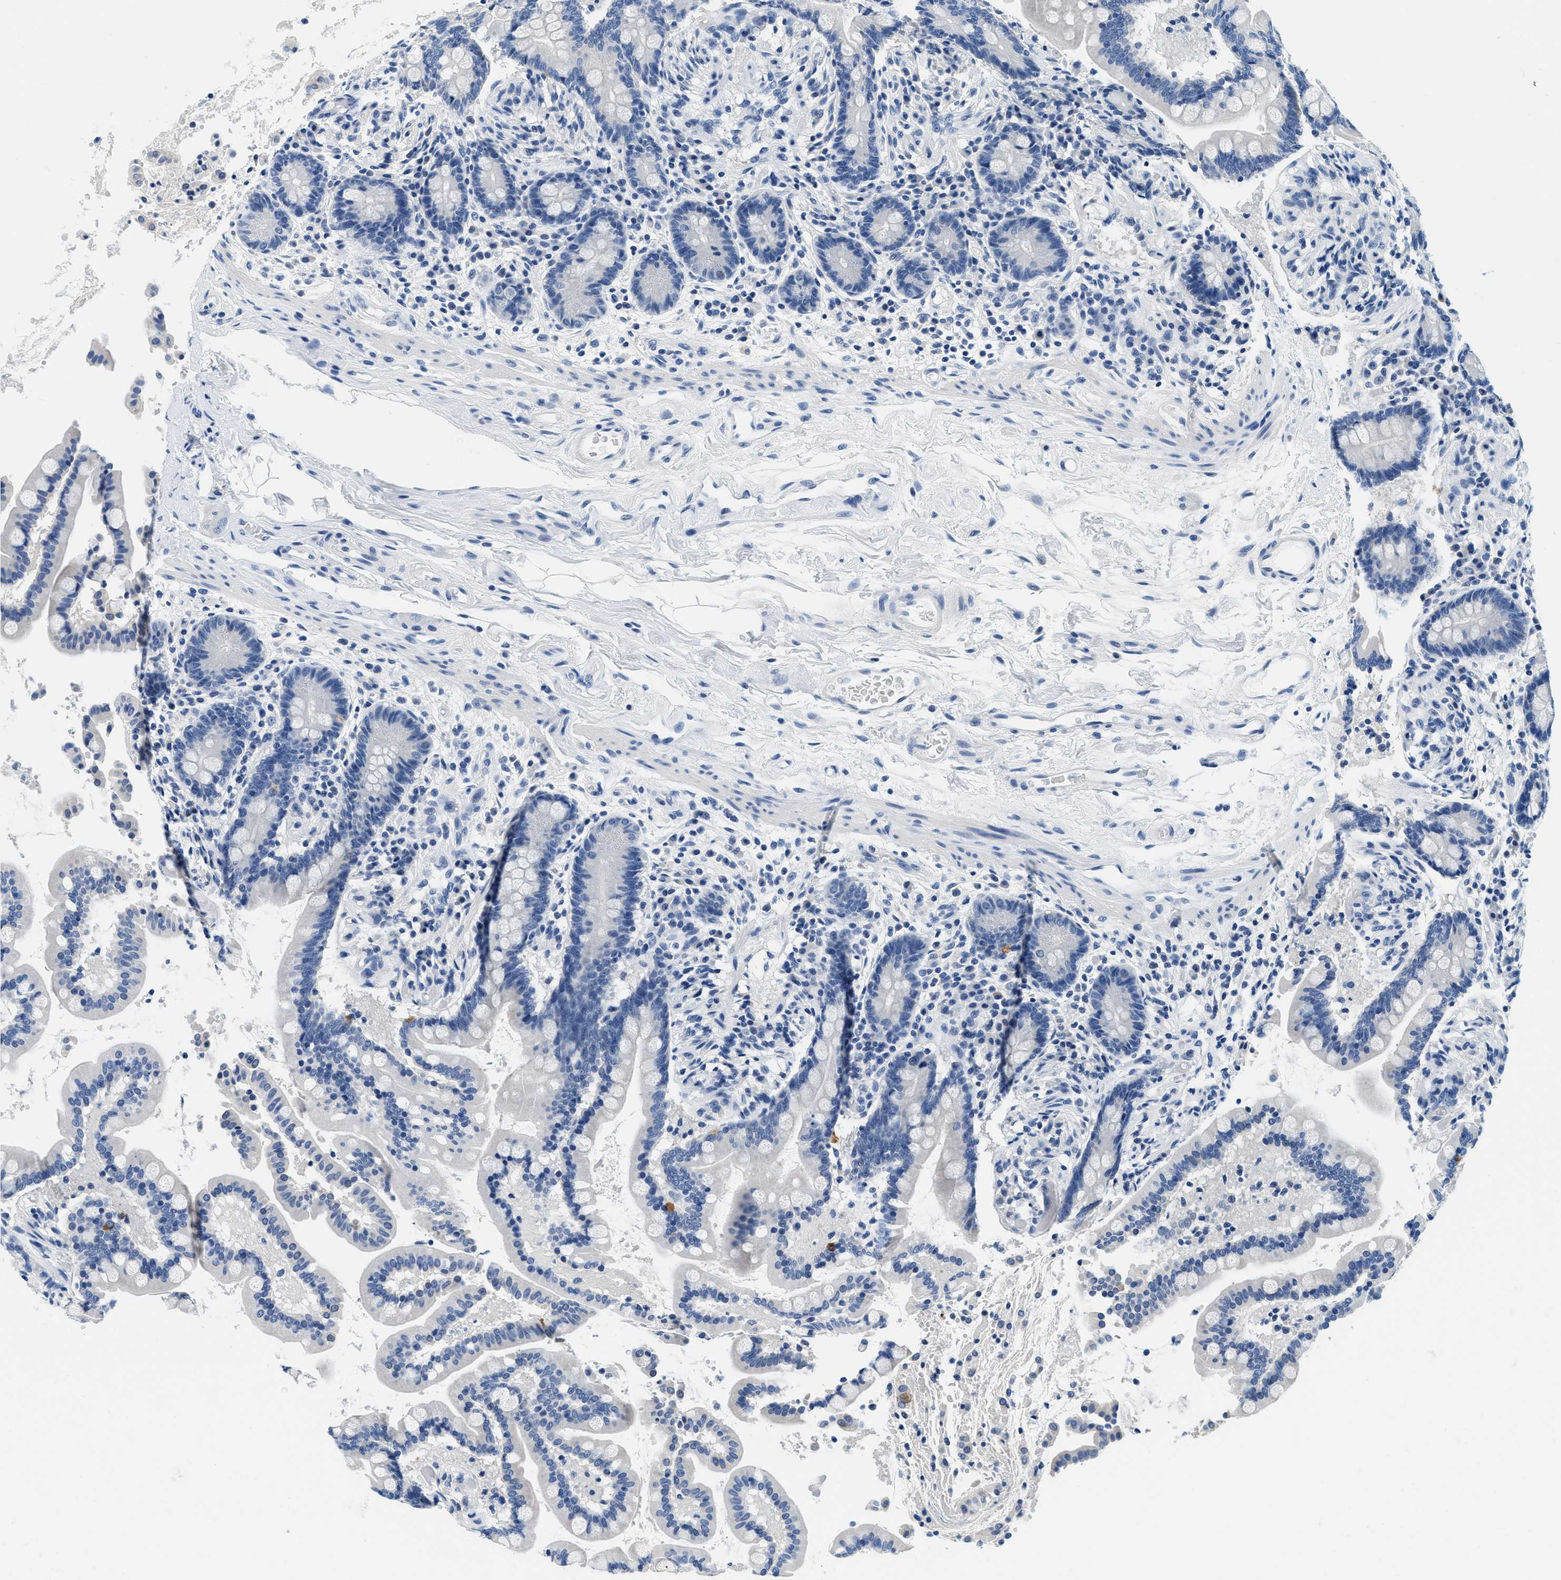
{"staining": {"intensity": "negative", "quantity": "none", "location": "none"}, "tissue": "colon", "cell_type": "Endothelial cells", "image_type": "normal", "snomed": [{"axis": "morphology", "description": "Normal tissue, NOS"}, {"axis": "topography", "description": "Colon"}], "caption": "High magnification brightfield microscopy of unremarkable colon stained with DAB (3,3'-diaminobenzidine) (brown) and counterstained with hematoxylin (blue): endothelial cells show no significant staining. (Immunohistochemistry (ihc), brightfield microscopy, high magnification).", "gene": "GSTM3", "patient": {"sex": "male", "age": 73}}